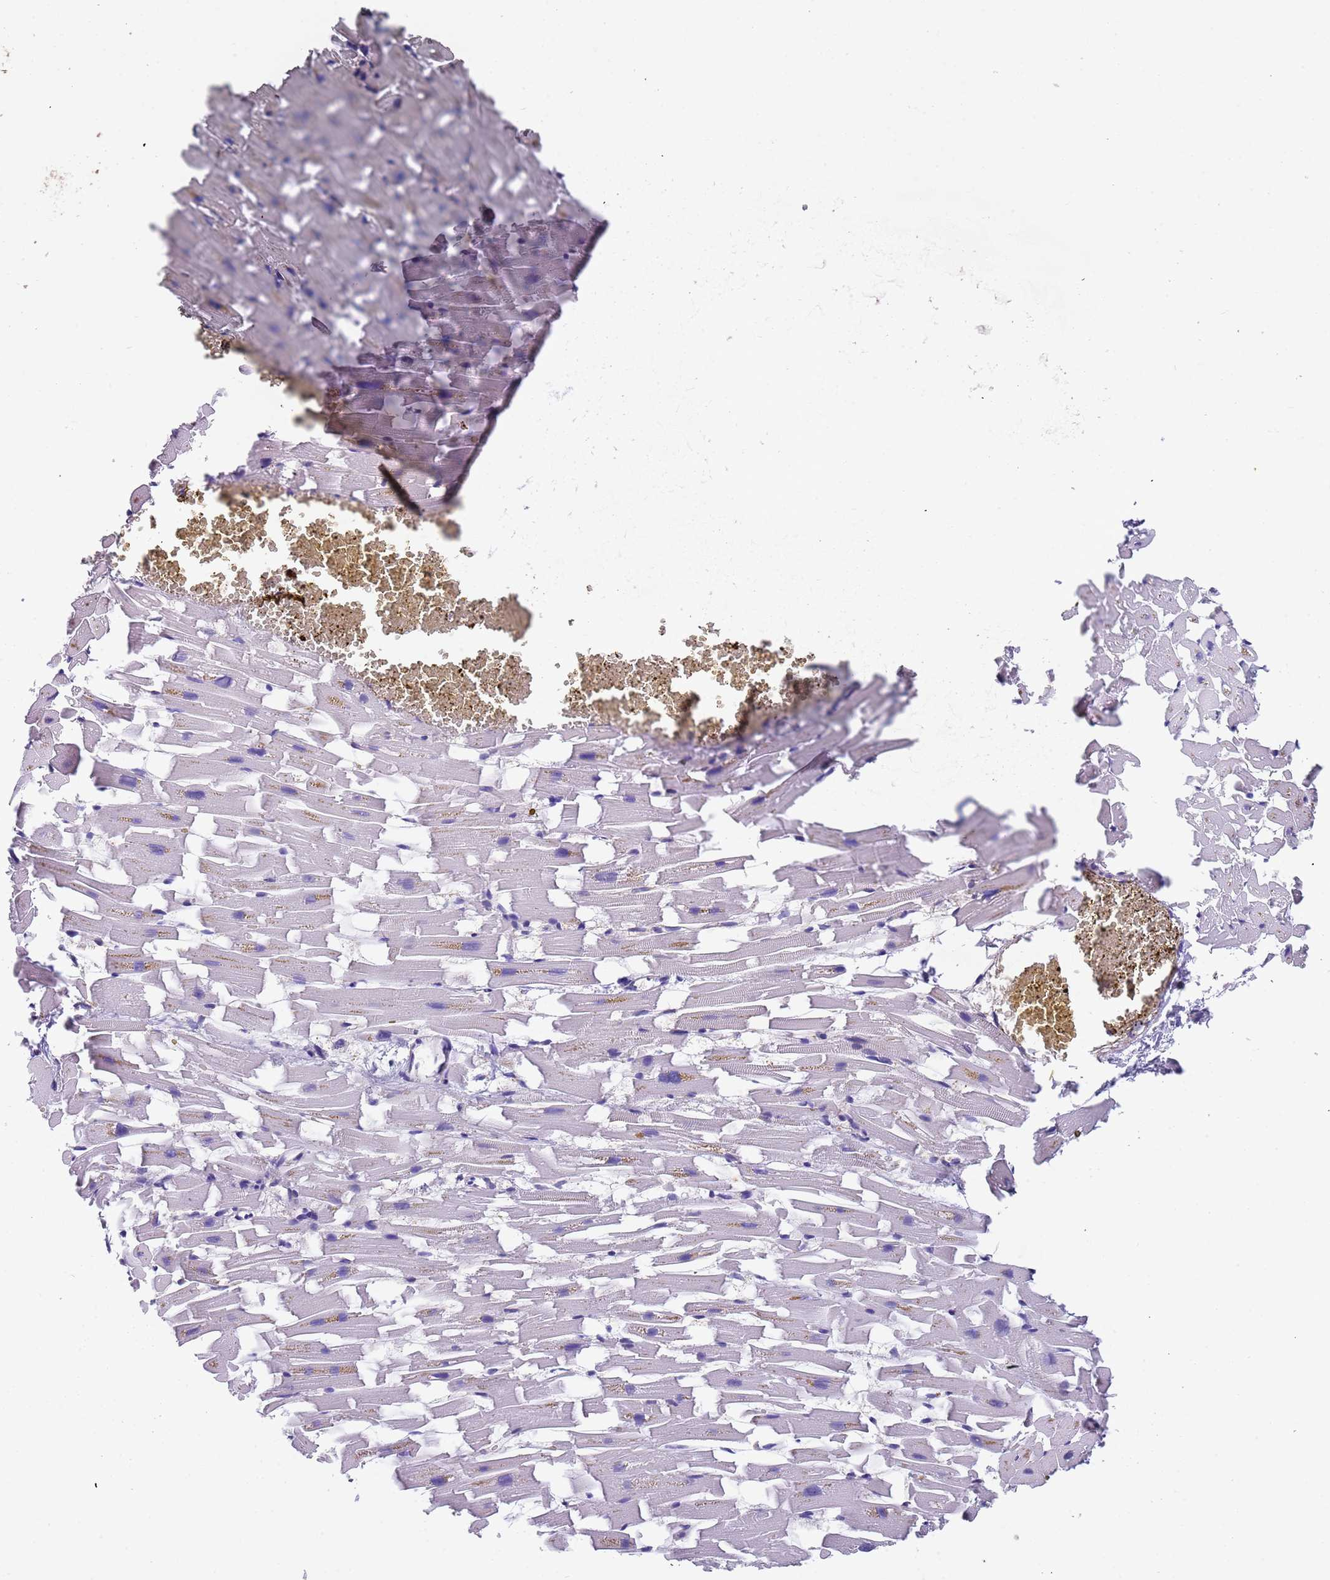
{"staining": {"intensity": "negative", "quantity": "none", "location": "none"}, "tissue": "heart muscle", "cell_type": "Cardiomyocytes", "image_type": "normal", "snomed": [{"axis": "morphology", "description": "Normal tissue, NOS"}, {"axis": "topography", "description": "Heart"}], "caption": "Immunohistochemistry (IHC) histopathology image of normal human heart muscle stained for a protein (brown), which exhibits no staining in cardiomyocytes. (Stains: DAB (3,3'-diaminobenzidine) immunohistochemistry (IHC) with hematoxylin counter stain, Microscopy: brightfield microscopy at high magnification).", "gene": "LAMB4", "patient": {"sex": "female", "age": 64}}